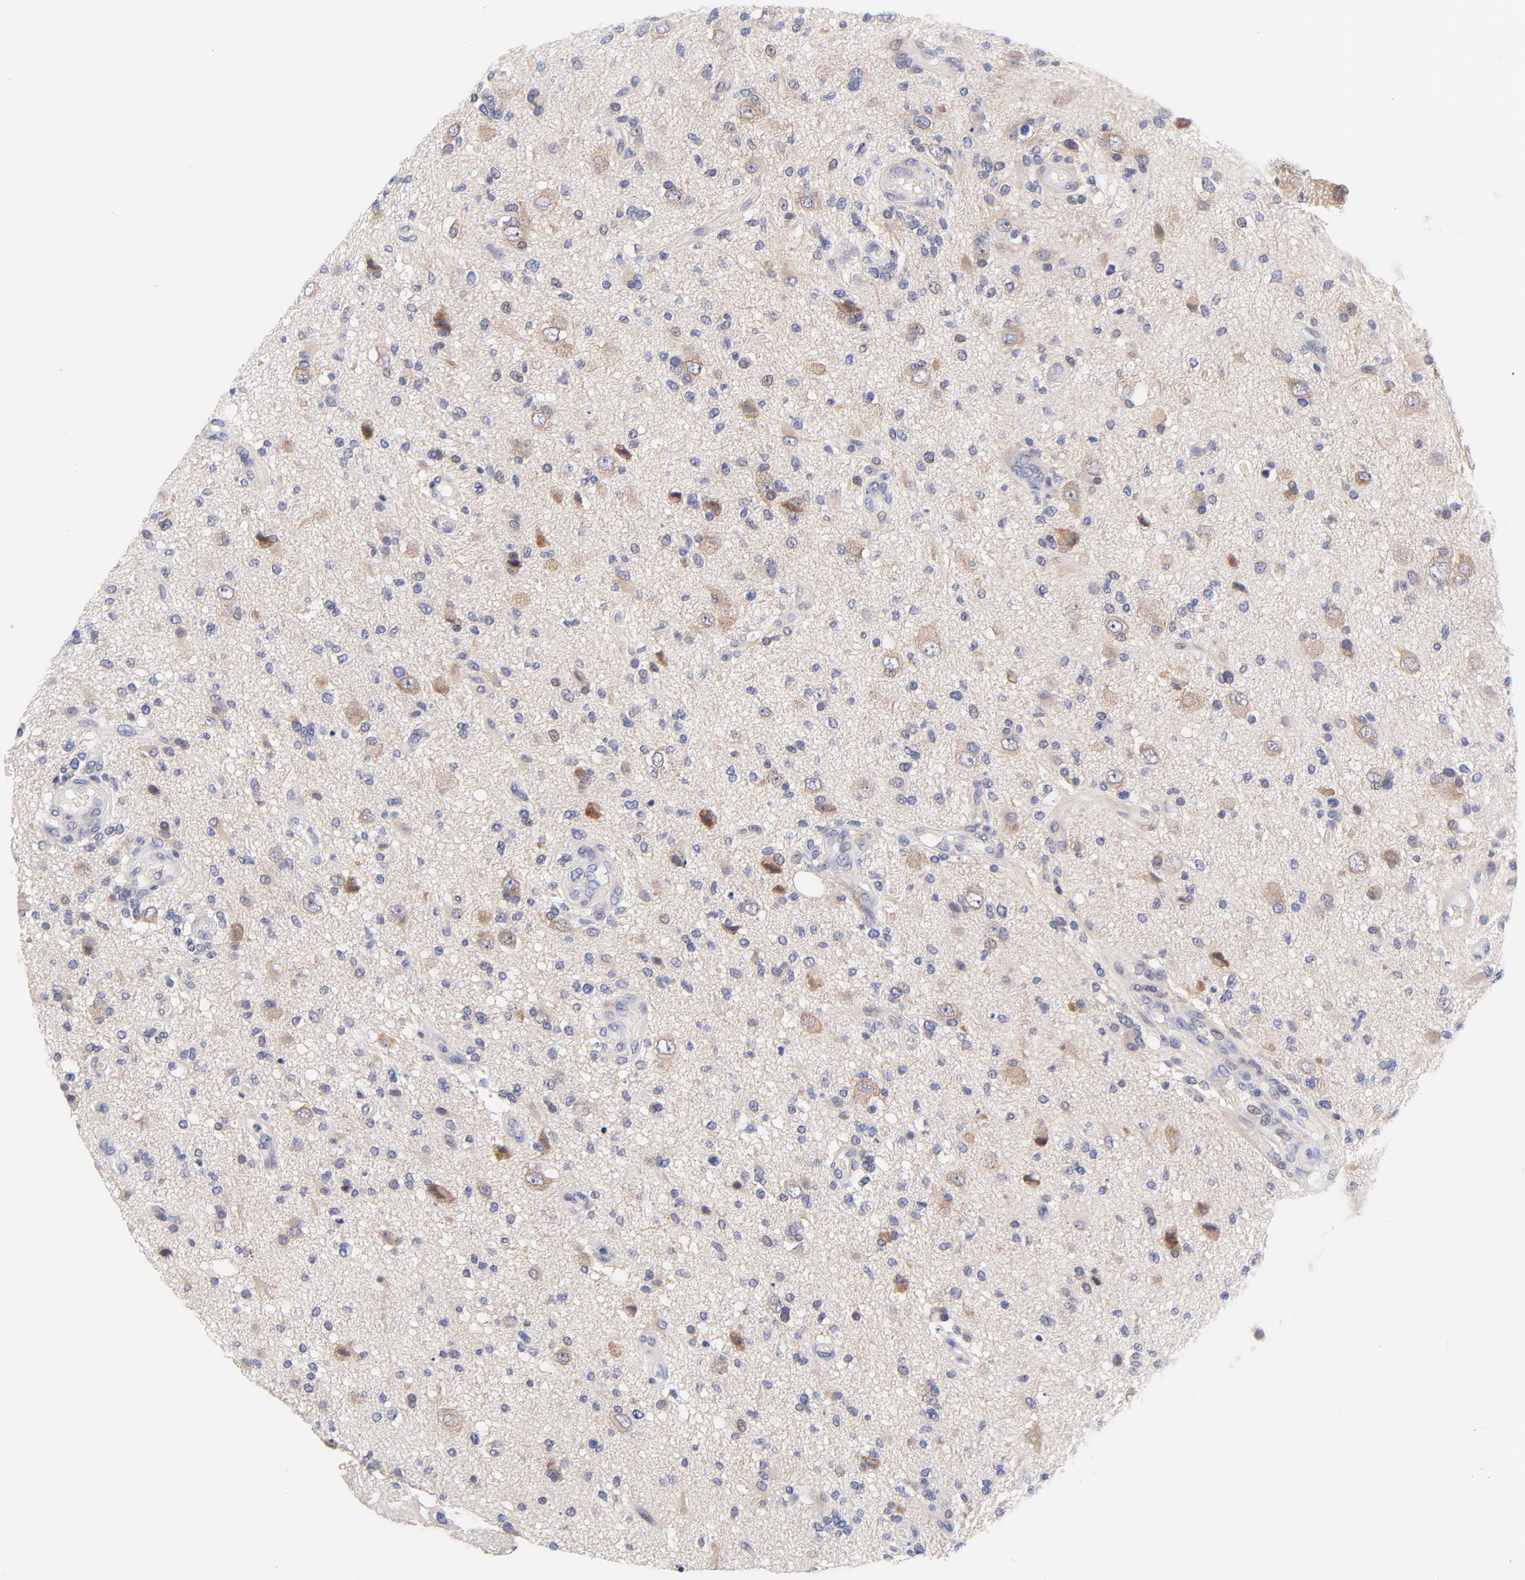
{"staining": {"intensity": "negative", "quantity": "none", "location": "none"}, "tissue": "glioma", "cell_type": "Tumor cells", "image_type": "cancer", "snomed": [{"axis": "morphology", "description": "Normal tissue, NOS"}, {"axis": "morphology", "description": "Glioma, malignant, High grade"}, {"axis": "topography", "description": "Cerebral cortex"}], "caption": "A histopathology image of human glioma is negative for staining in tumor cells.", "gene": "AFF2", "patient": {"sex": "male", "age": 75}}